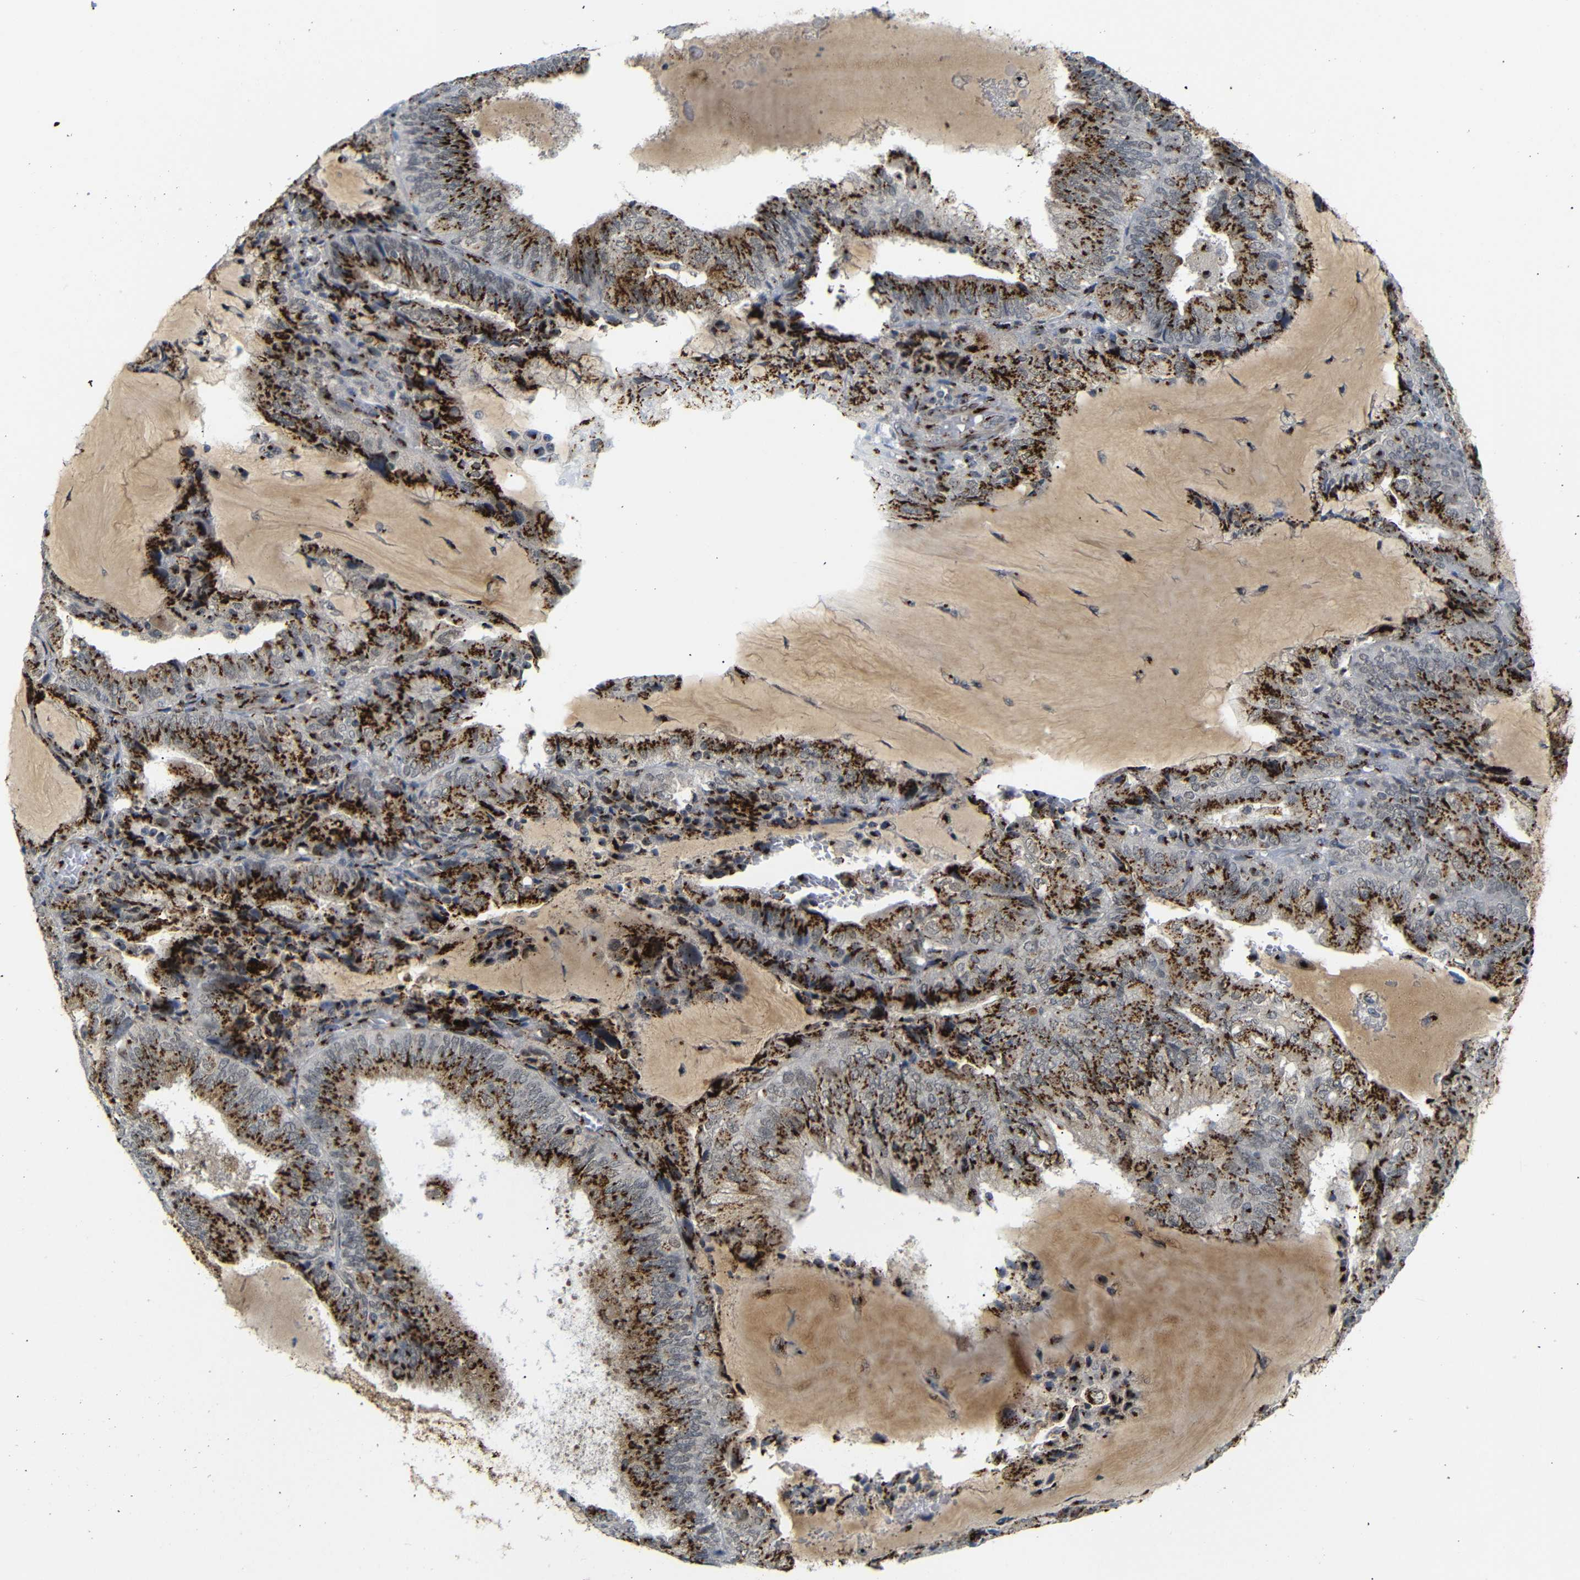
{"staining": {"intensity": "strong", "quantity": ">75%", "location": "cytoplasmic/membranous"}, "tissue": "endometrial cancer", "cell_type": "Tumor cells", "image_type": "cancer", "snomed": [{"axis": "morphology", "description": "Adenocarcinoma, NOS"}, {"axis": "topography", "description": "Endometrium"}], "caption": "Endometrial cancer stained with a brown dye reveals strong cytoplasmic/membranous positive expression in about >75% of tumor cells.", "gene": "TGOLN2", "patient": {"sex": "female", "age": 81}}